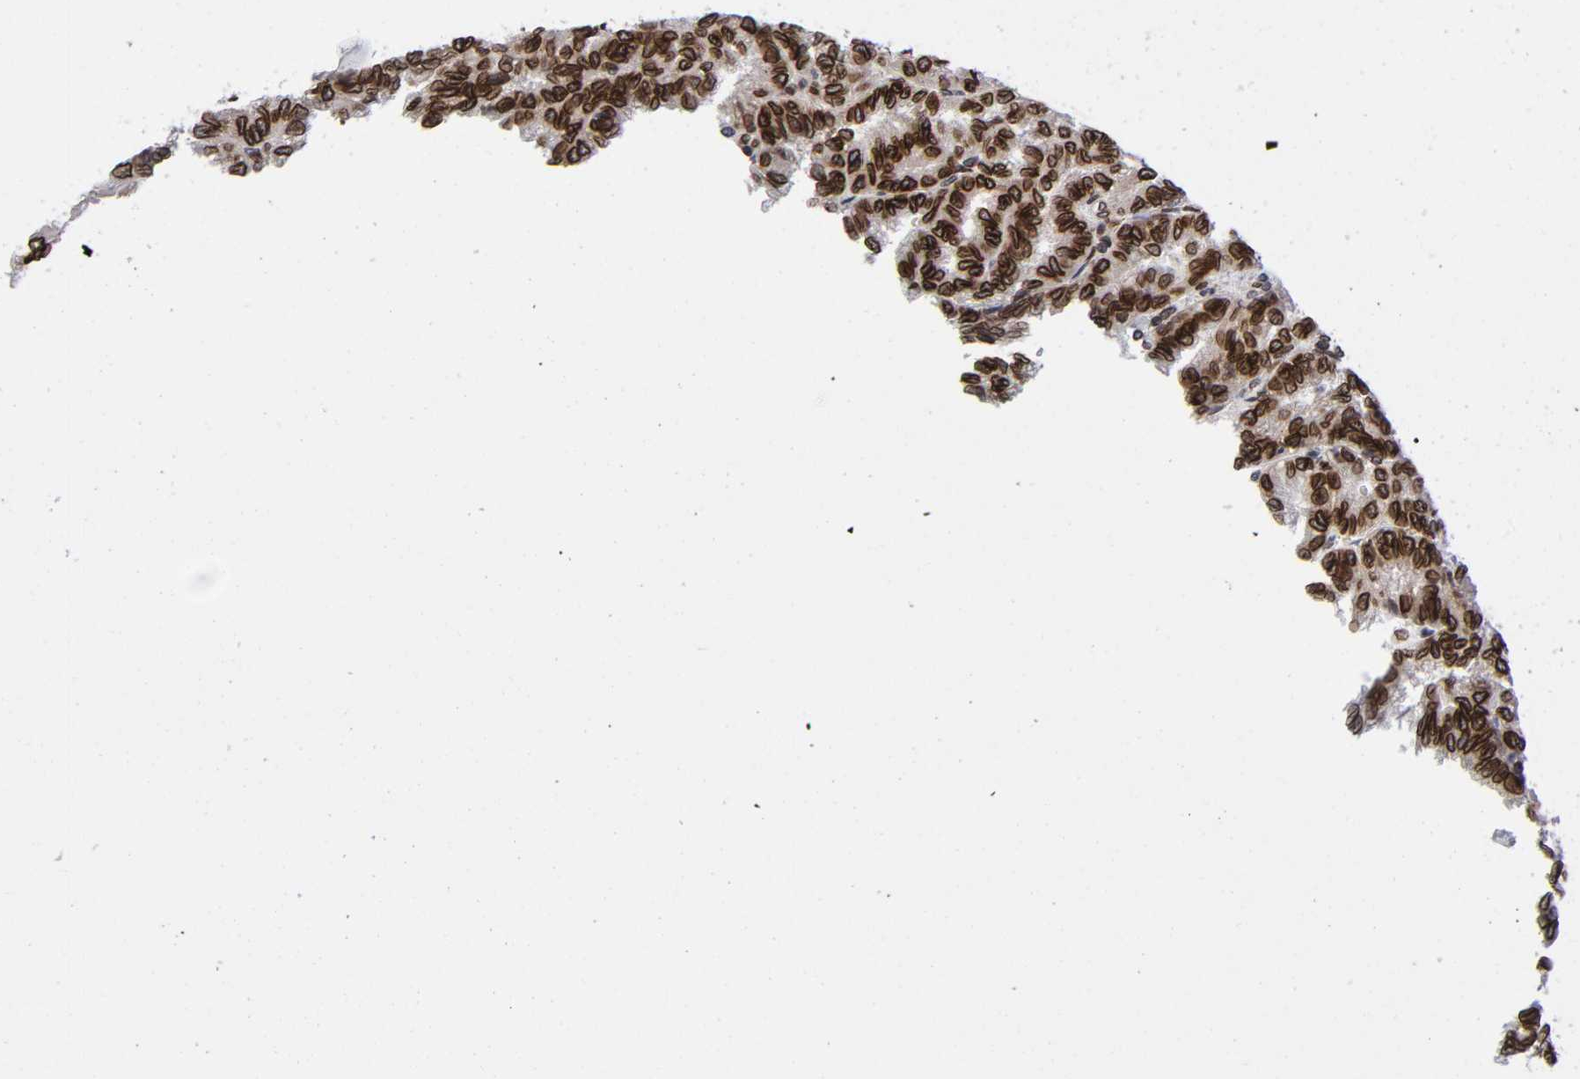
{"staining": {"intensity": "strong", "quantity": ">75%", "location": "cytoplasmic/membranous,nuclear"}, "tissue": "renal cancer", "cell_type": "Tumor cells", "image_type": "cancer", "snomed": [{"axis": "morphology", "description": "Inflammation, NOS"}, {"axis": "morphology", "description": "Adenocarcinoma, NOS"}, {"axis": "topography", "description": "Kidney"}], "caption": "Protein analysis of adenocarcinoma (renal) tissue reveals strong cytoplasmic/membranous and nuclear positivity in about >75% of tumor cells. (Brightfield microscopy of DAB IHC at high magnification).", "gene": "RANGAP1", "patient": {"sex": "male", "age": 68}}